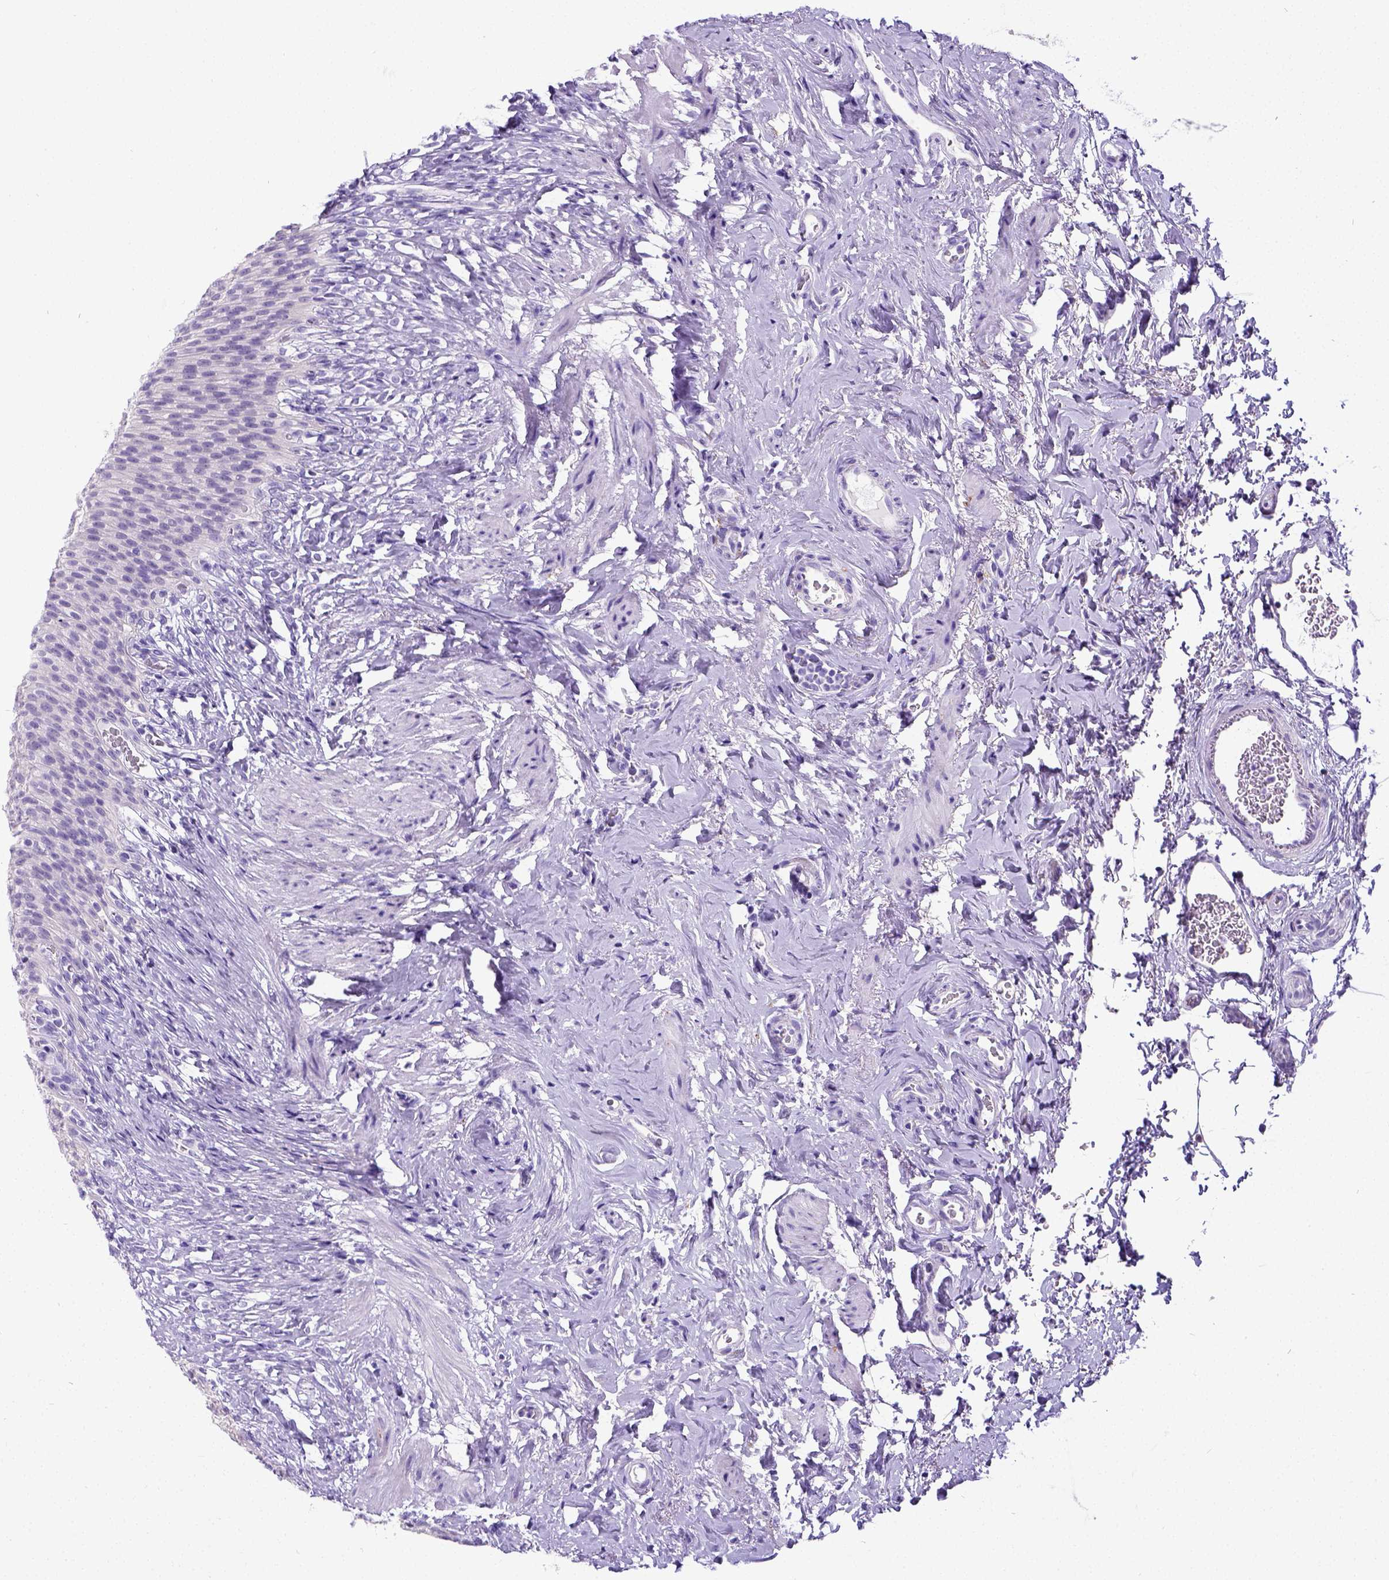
{"staining": {"intensity": "negative", "quantity": "none", "location": "none"}, "tissue": "urinary bladder", "cell_type": "Urothelial cells", "image_type": "normal", "snomed": [{"axis": "morphology", "description": "Normal tissue, NOS"}, {"axis": "topography", "description": "Urinary bladder"}, {"axis": "topography", "description": "Prostate"}], "caption": "High magnification brightfield microscopy of benign urinary bladder stained with DAB (brown) and counterstained with hematoxylin (blue): urothelial cells show no significant positivity.", "gene": "SATB2", "patient": {"sex": "male", "age": 76}}